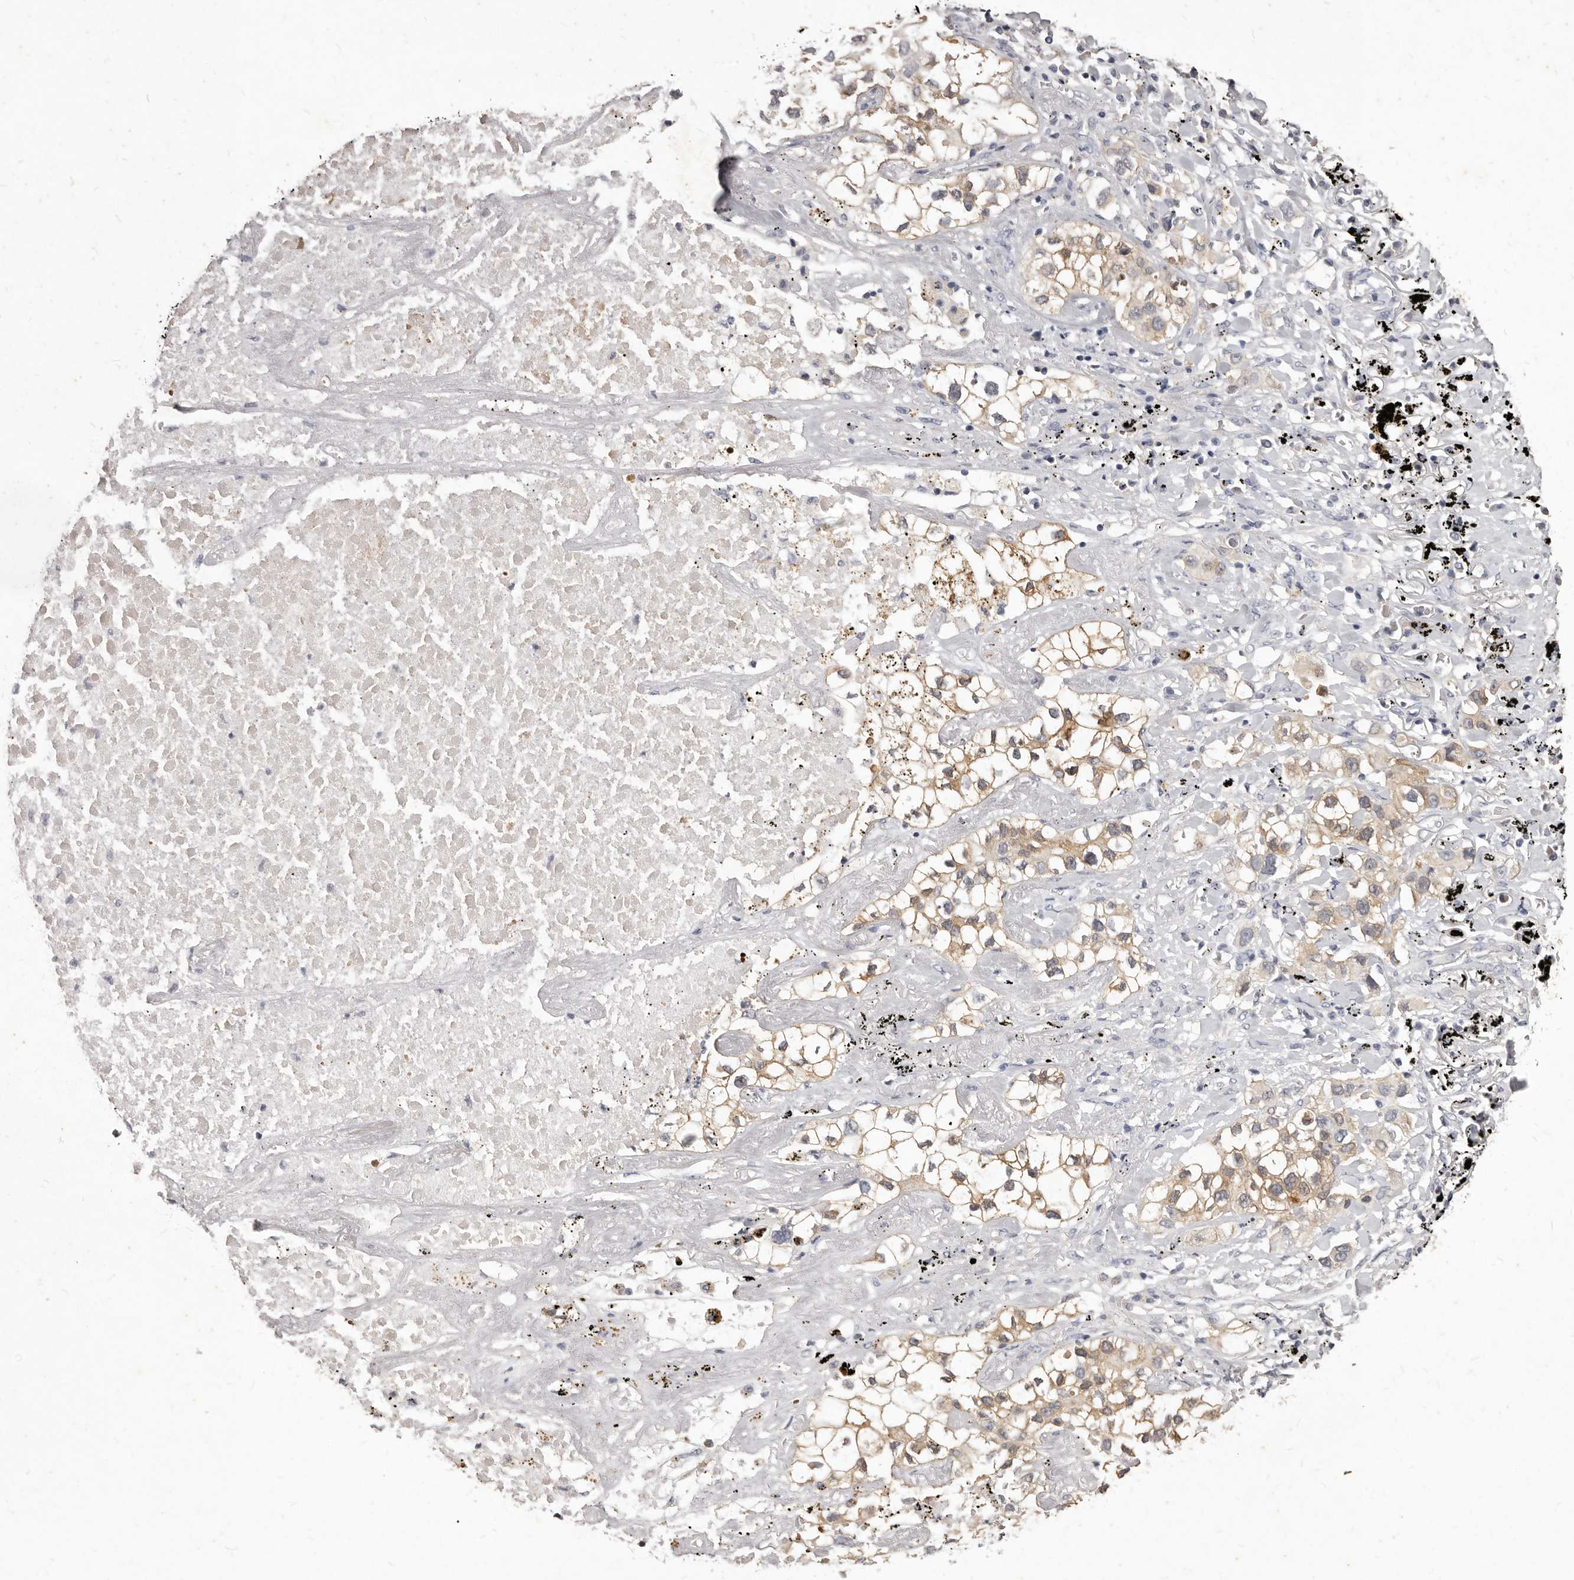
{"staining": {"intensity": "moderate", "quantity": ">75%", "location": "cytoplasmic/membranous"}, "tissue": "lung cancer", "cell_type": "Tumor cells", "image_type": "cancer", "snomed": [{"axis": "morphology", "description": "Adenocarcinoma, NOS"}, {"axis": "topography", "description": "Lung"}], "caption": "Lung cancer tissue displays moderate cytoplasmic/membranous positivity in approximately >75% of tumor cells, visualized by immunohistochemistry.", "gene": "GPRC5C", "patient": {"sex": "male", "age": 63}}